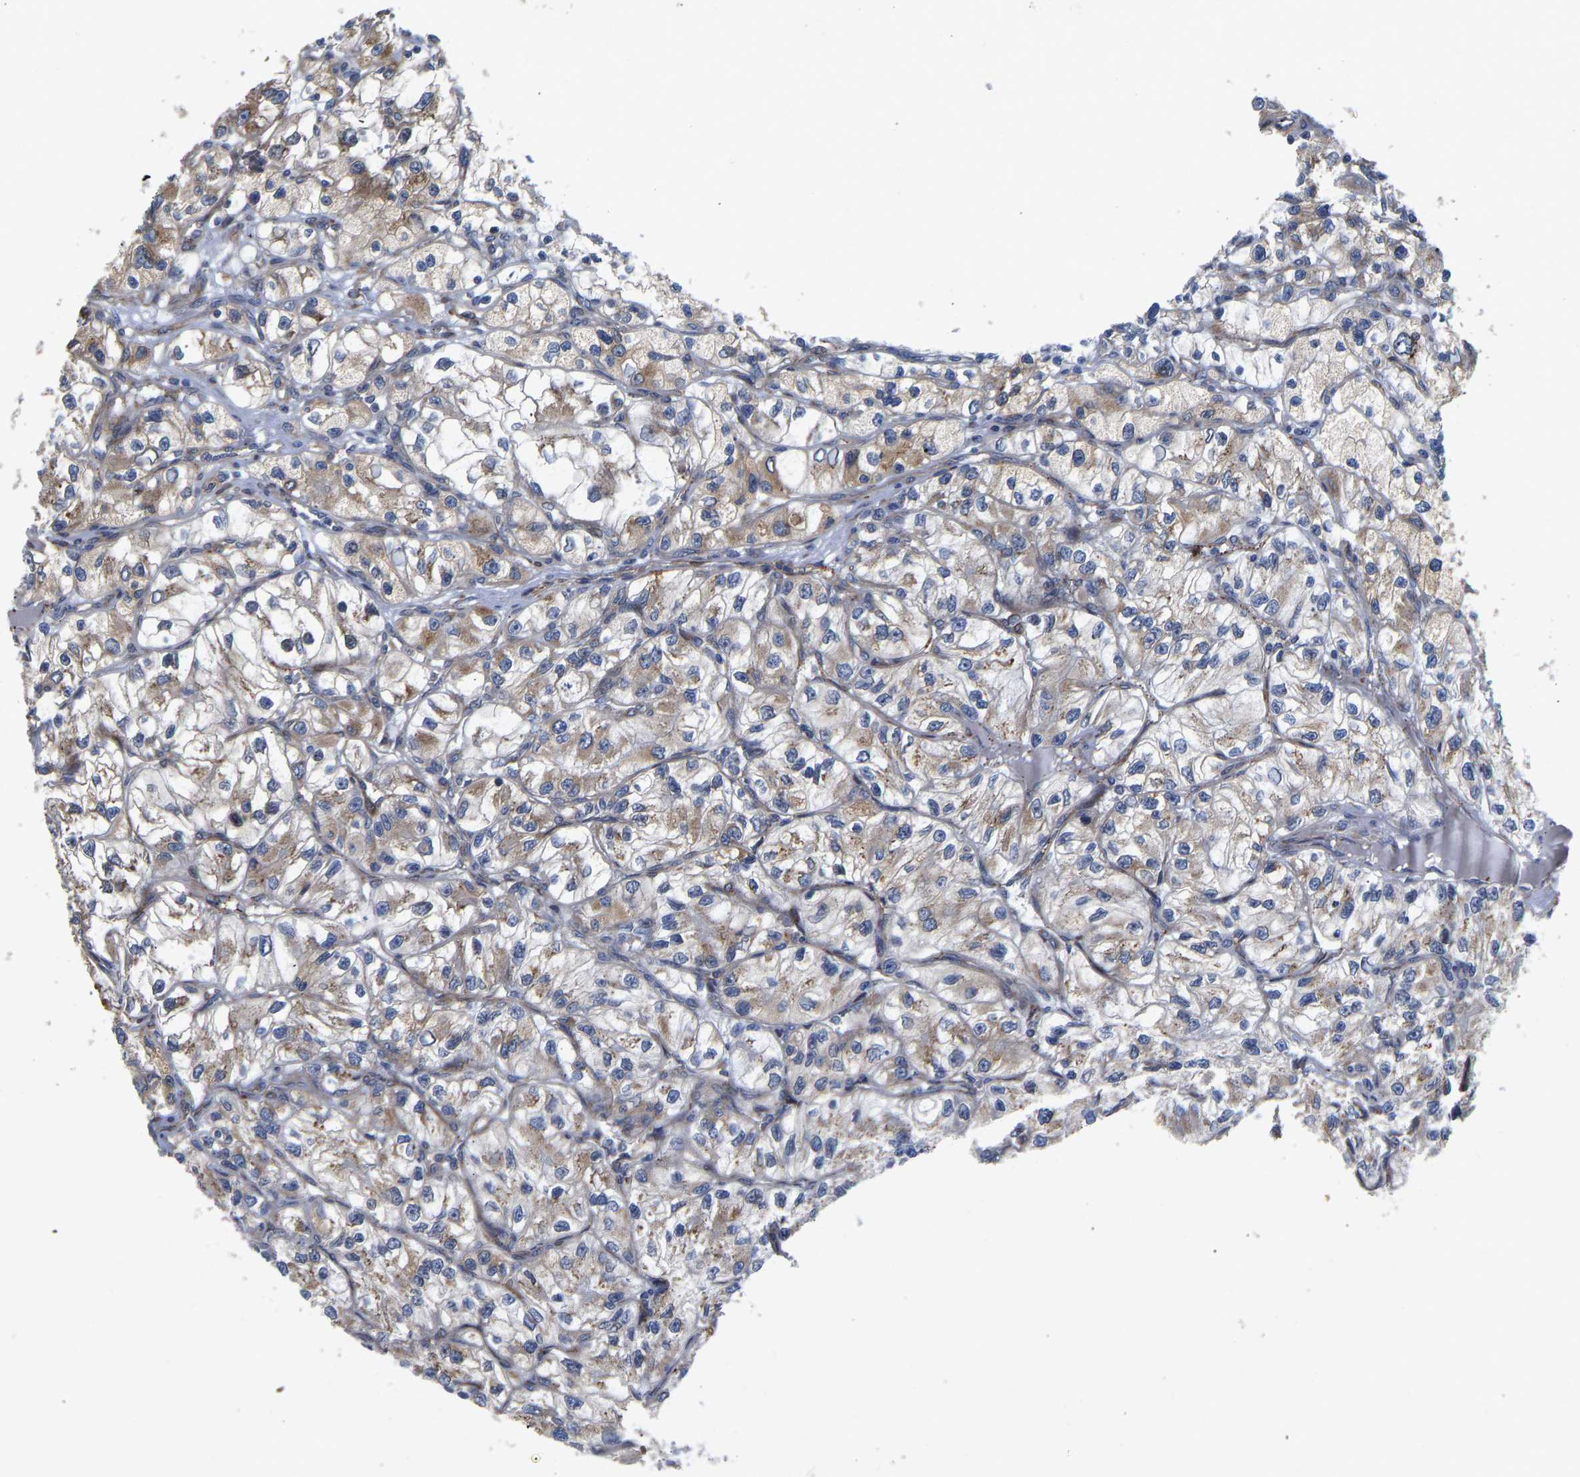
{"staining": {"intensity": "moderate", "quantity": "25%-75%", "location": "cytoplasmic/membranous"}, "tissue": "renal cancer", "cell_type": "Tumor cells", "image_type": "cancer", "snomed": [{"axis": "morphology", "description": "Adenocarcinoma, NOS"}, {"axis": "topography", "description": "Kidney"}], "caption": "Renal adenocarcinoma stained for a protein displays moderate cytoplasmic/membranous positivity in tumor cells.", "gene": "TMEM38B", "patient": {"sex": "female", "age": 57}}